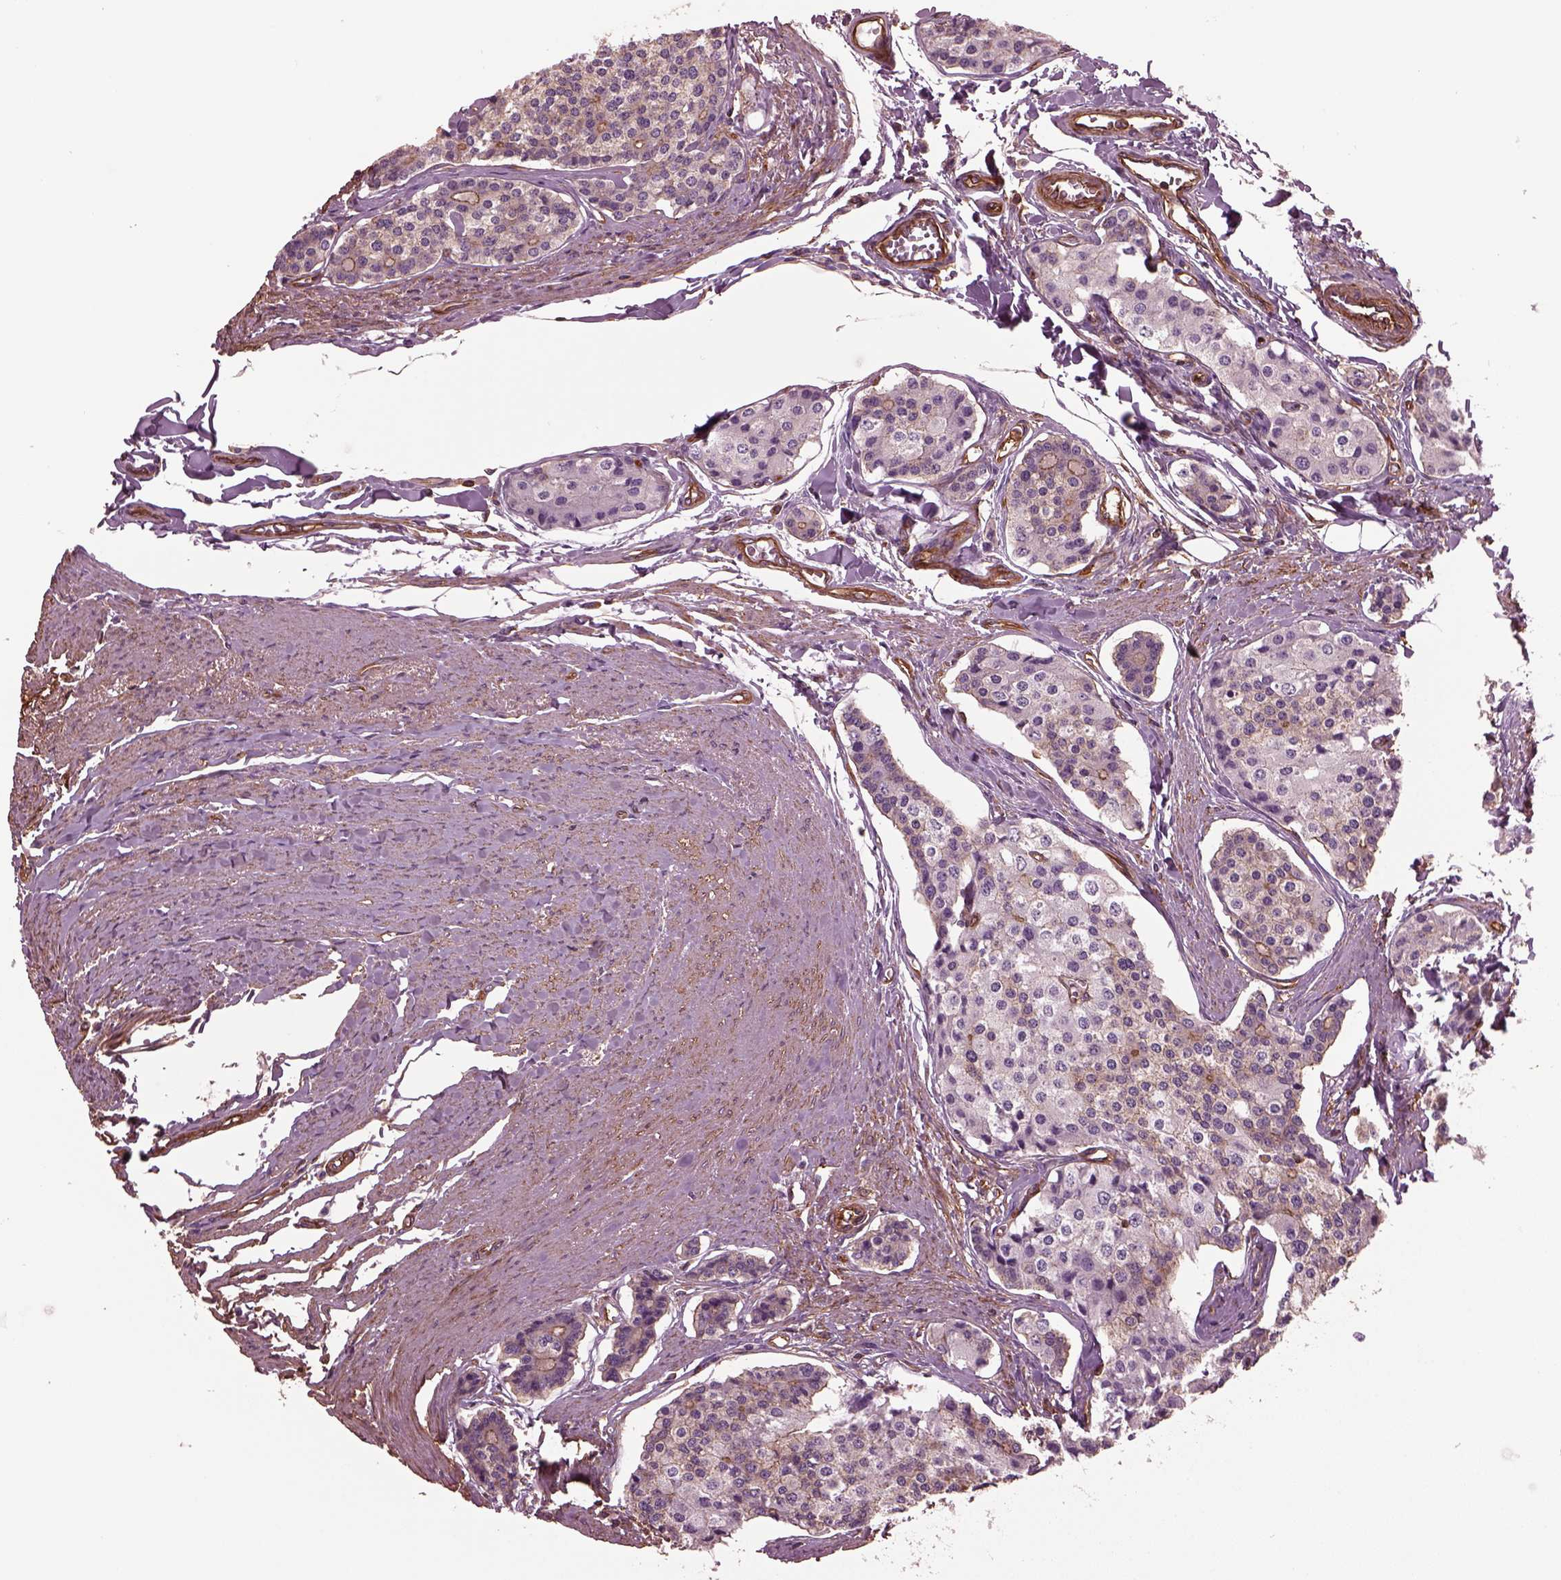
{"staining": {"intensity": "weak", "quantity": "<25%", "location": "cytoplasmic/membranous"}, "tissue": "carcinoid", "cell_type": "Tumor cells", "image_type": "cancer", "snomed": [{"axis": "morphology", "description": "Carcinoid, malignant, NOS"}, {"axis": "topography", "description": "Small intestine"}], "caption": "Immunohistochemistry of carcinoid (malignant) reveals no positivity in tumor cells.", "gene": "MYL6", "patient": {"sex": "female", "age": 65}}